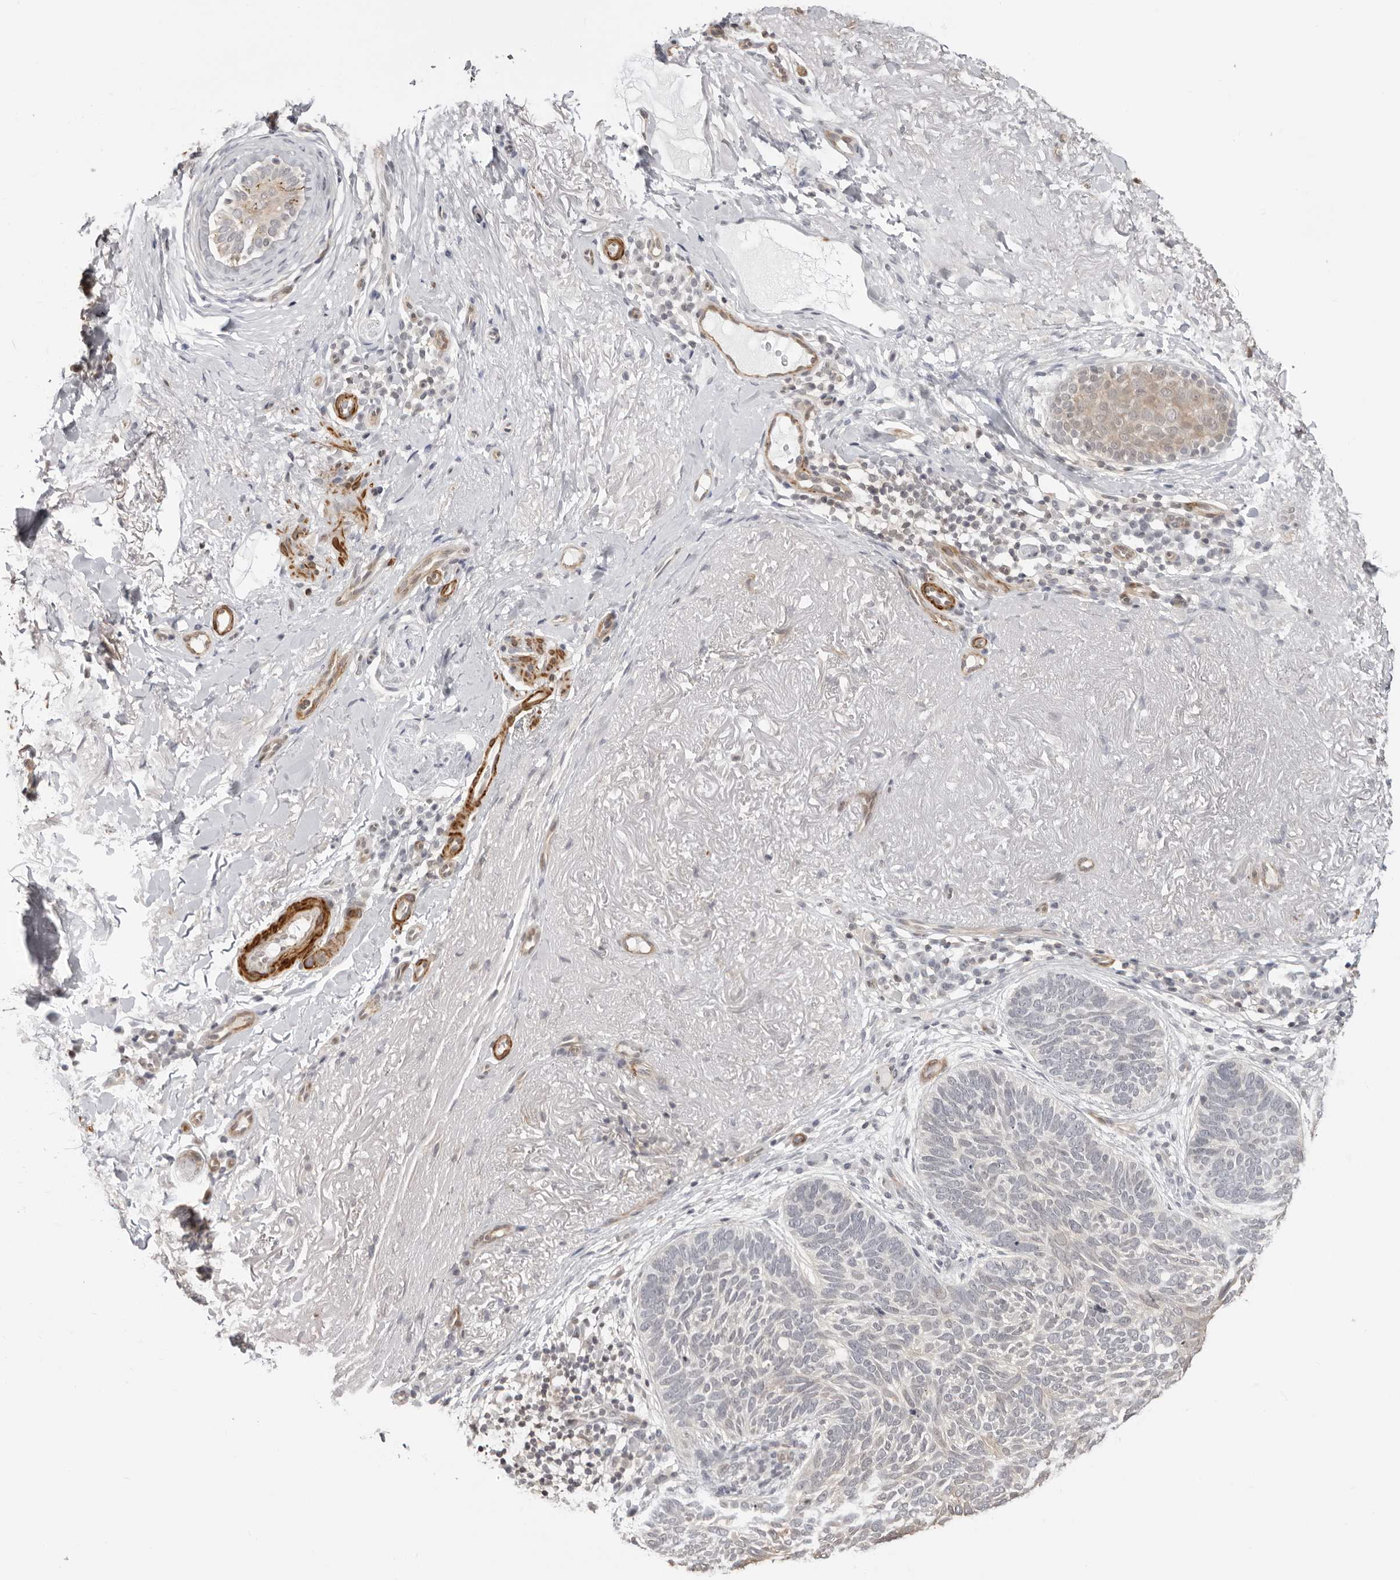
{"staining": {"intensity": "weak", "quantity": "<25%", "location": "cytoplasmic/membranous"}, "tissue": "skin cancer", "cell_type": "Tumor cells", "image_type": "cancer", "snomed": [{"axis": "morphology", "description": "Basal cell carcinoma"}, {"axis": "topography", "description": "Skin"}], "caption": "Tumor cells show no significant protein staining in skin cancer (basal cell carcinoma).", "gene": "UNK", "patient": {"sex": "female", "age": 85}}